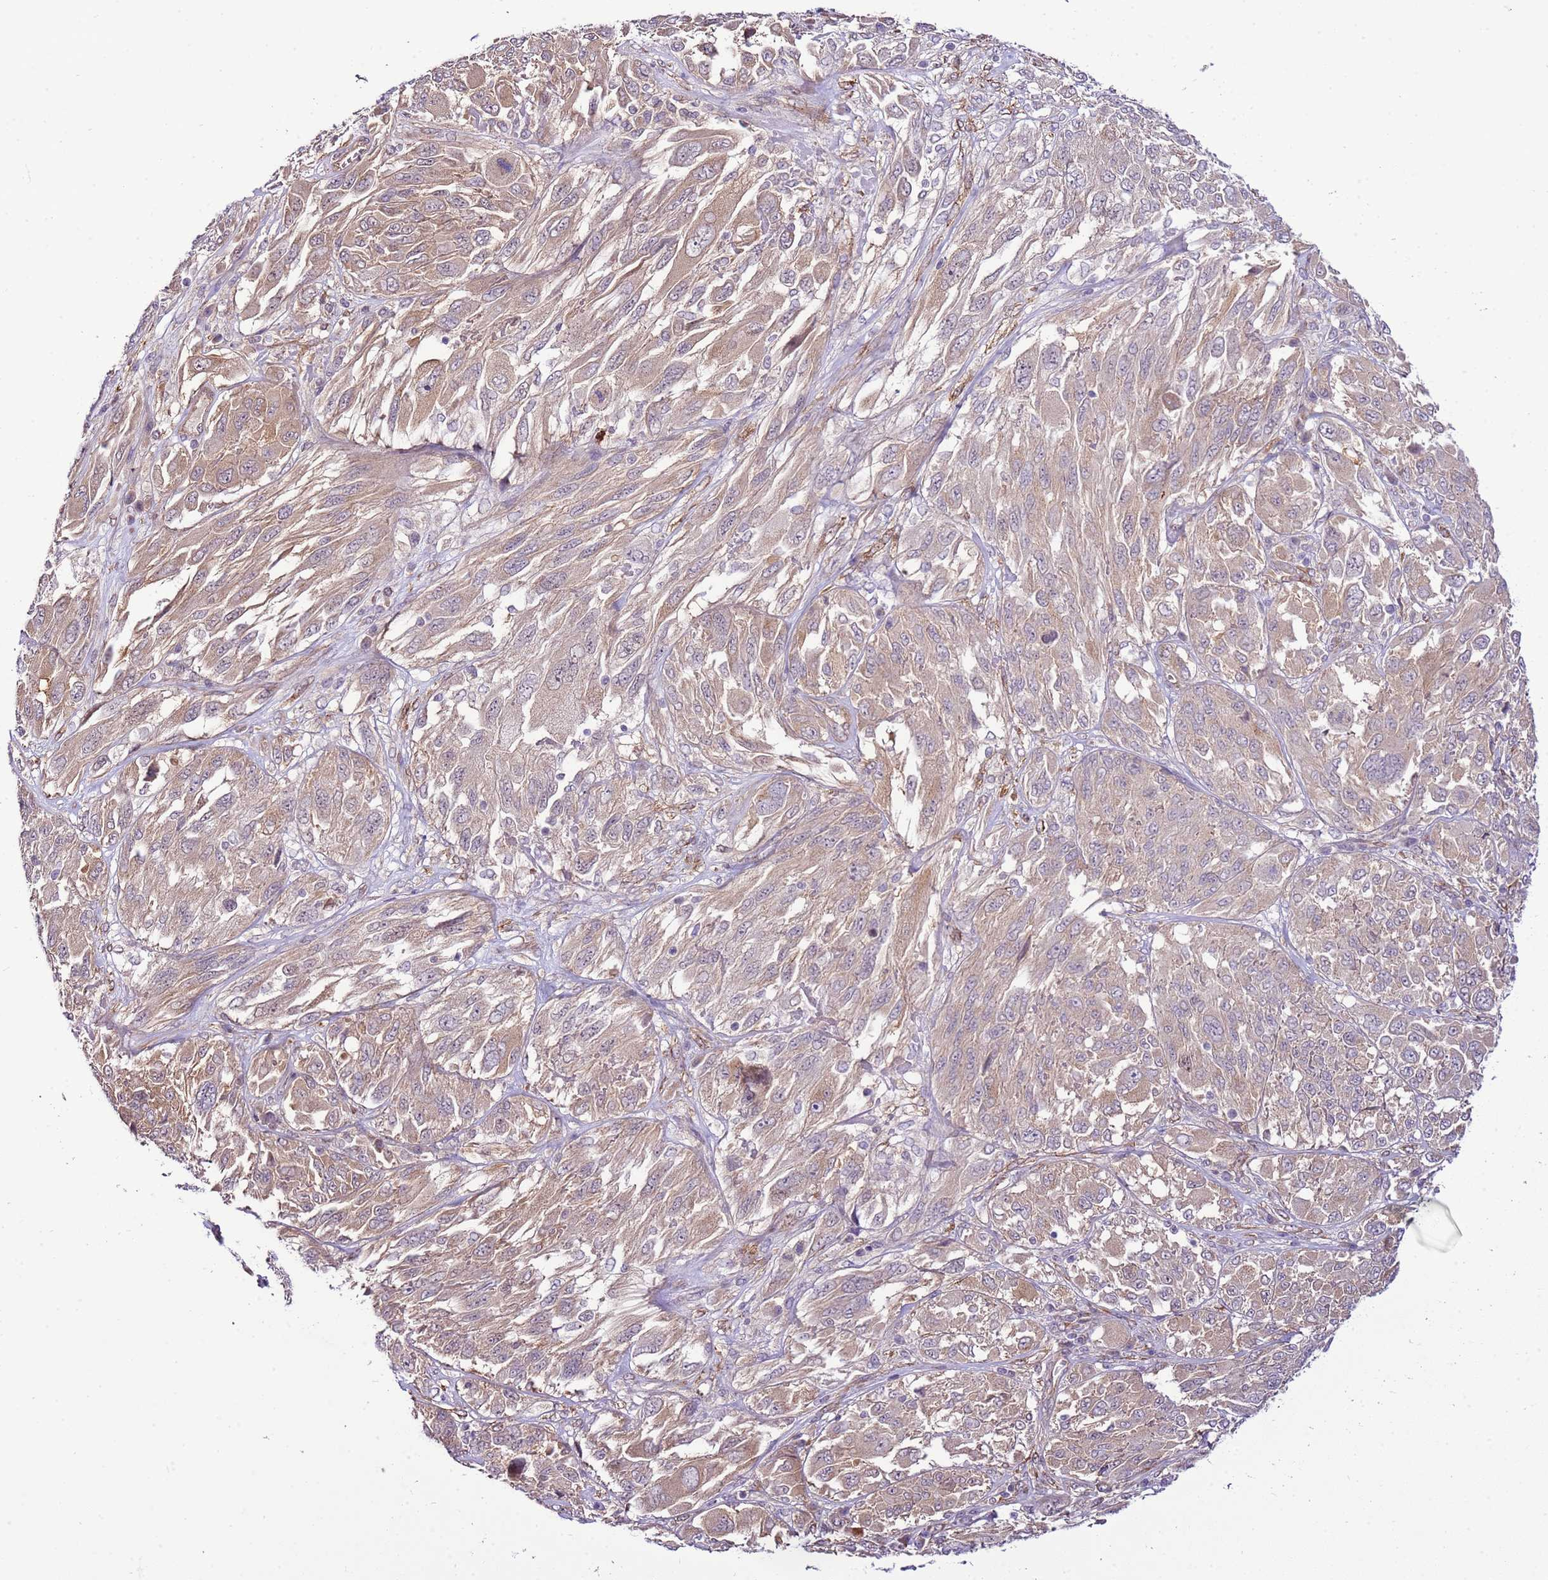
{"staining": {"intensity": "moderate", "quantity": "<25%", "location": "cytoplasmic/membranous"}, "tissue": "melanoma", "cell_type": "Tumor cells", "image_type": "cancer", "snomed": [{"axis": "morphology", "description": "Malignant melanoma, NOS"}, {"axis": "topography", "description": "Skin"}], "caption": "Melanoma stained with a brown dye displays moderate cytoplasmic/membranous positive staining in about <25% of tumor cells.", "gene": "SCARA3", "patient": {"sex": "female", "age": 91}}